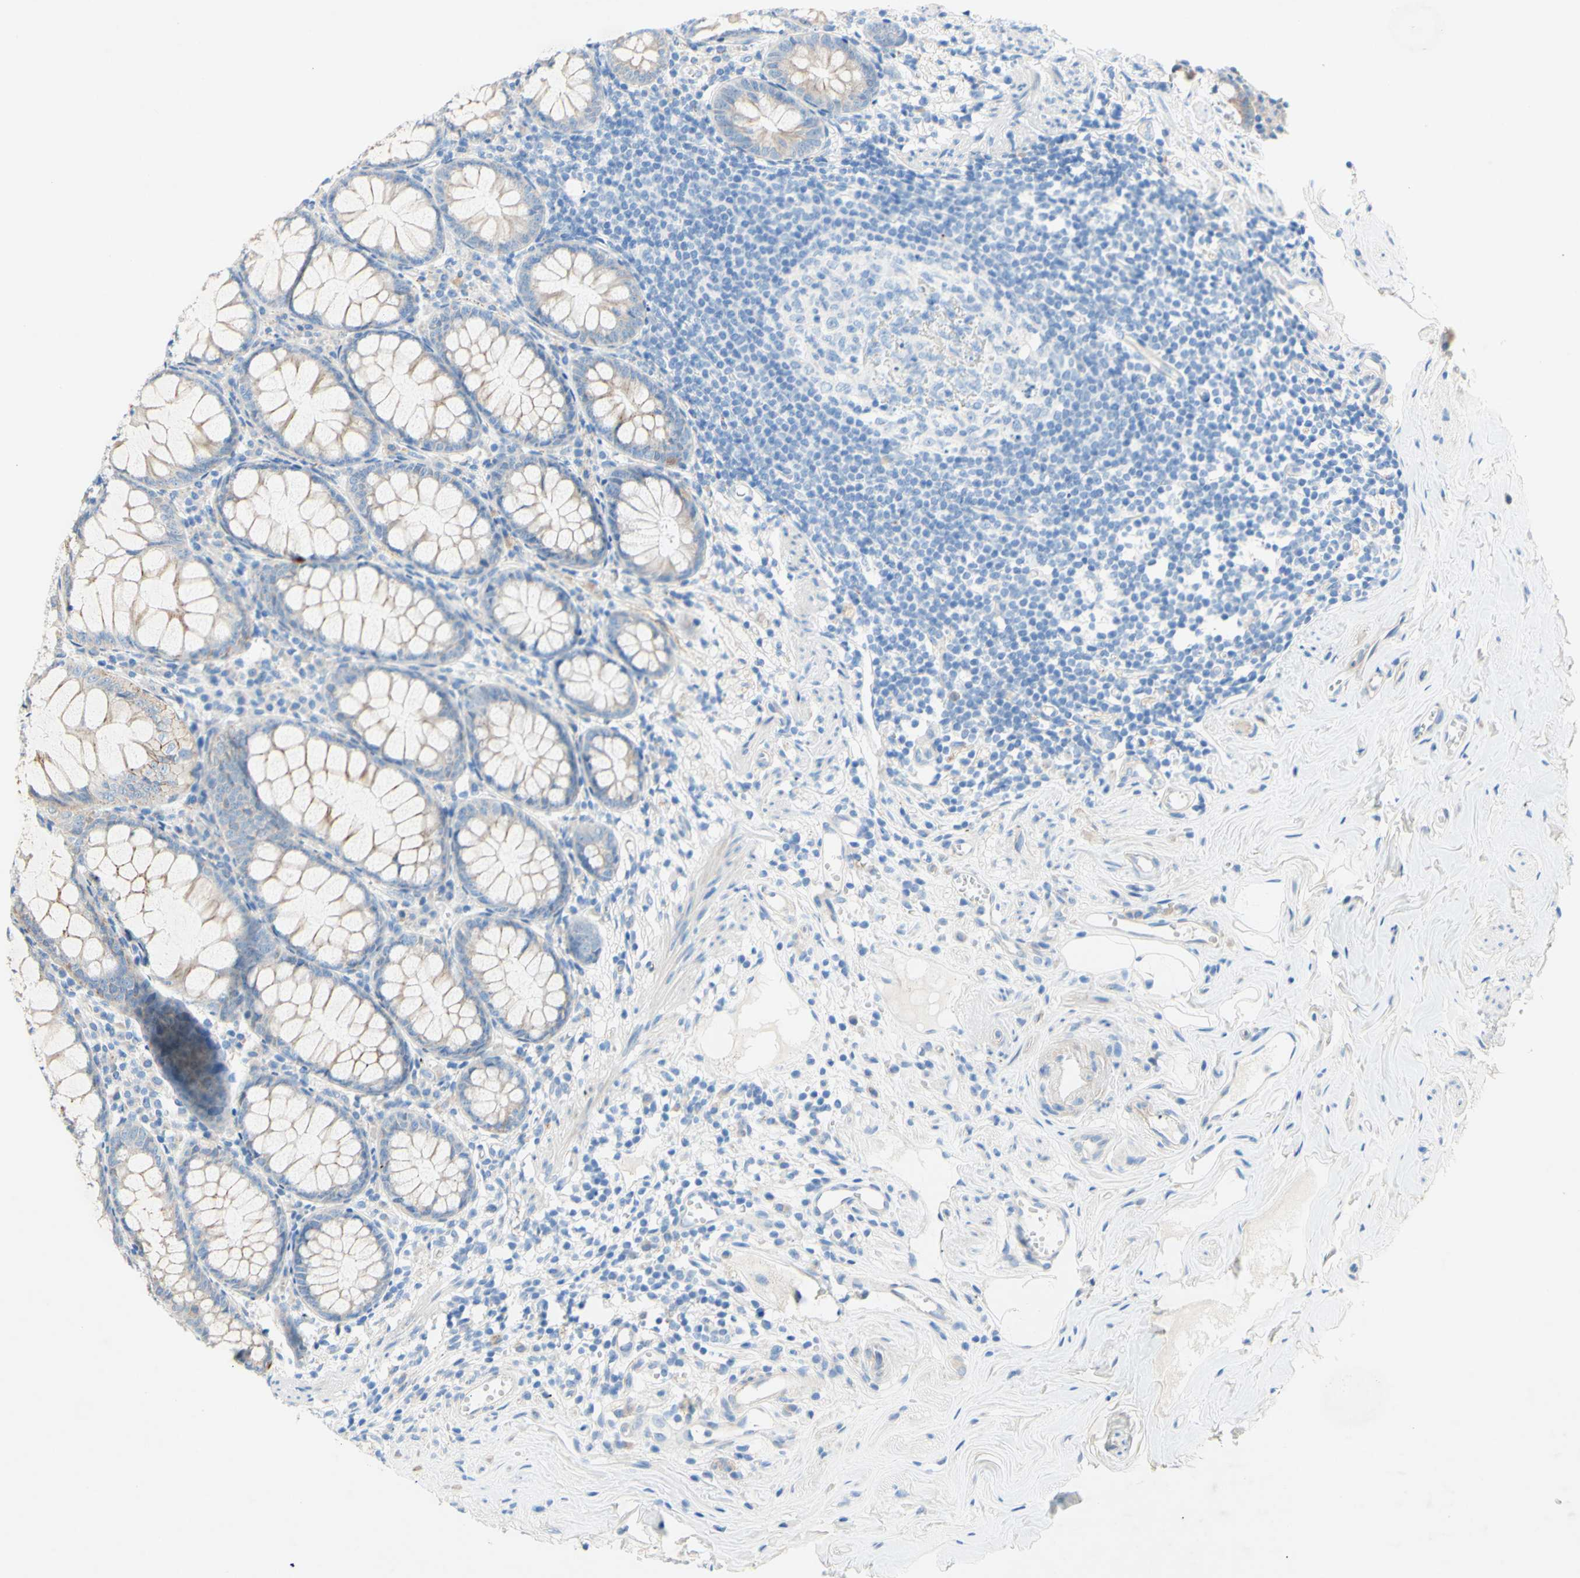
{"staining": {"intensity": "weak", "quantity": "25%-75%", "location": "cytoplasmic/membranous"}, "tissue": "appendix", "cell_type": "Glandular cells", "image_type": "normal", "snomed": [{"axis": "morphology", "description": "Normal tissue, NOS"}, {"axis": "topography", "description": "Appendix"}], "caption": "Appendix was stained to show a protein in brown. There is low levels of weak cytoplasmic/membranous positivity in approximately 25%-75% of glandular cells. (DAB = brown stain, brightfield microscopy at high magnification).", "gene": "TMIGD2", "patient": {"sex": "female", "age": 77}}